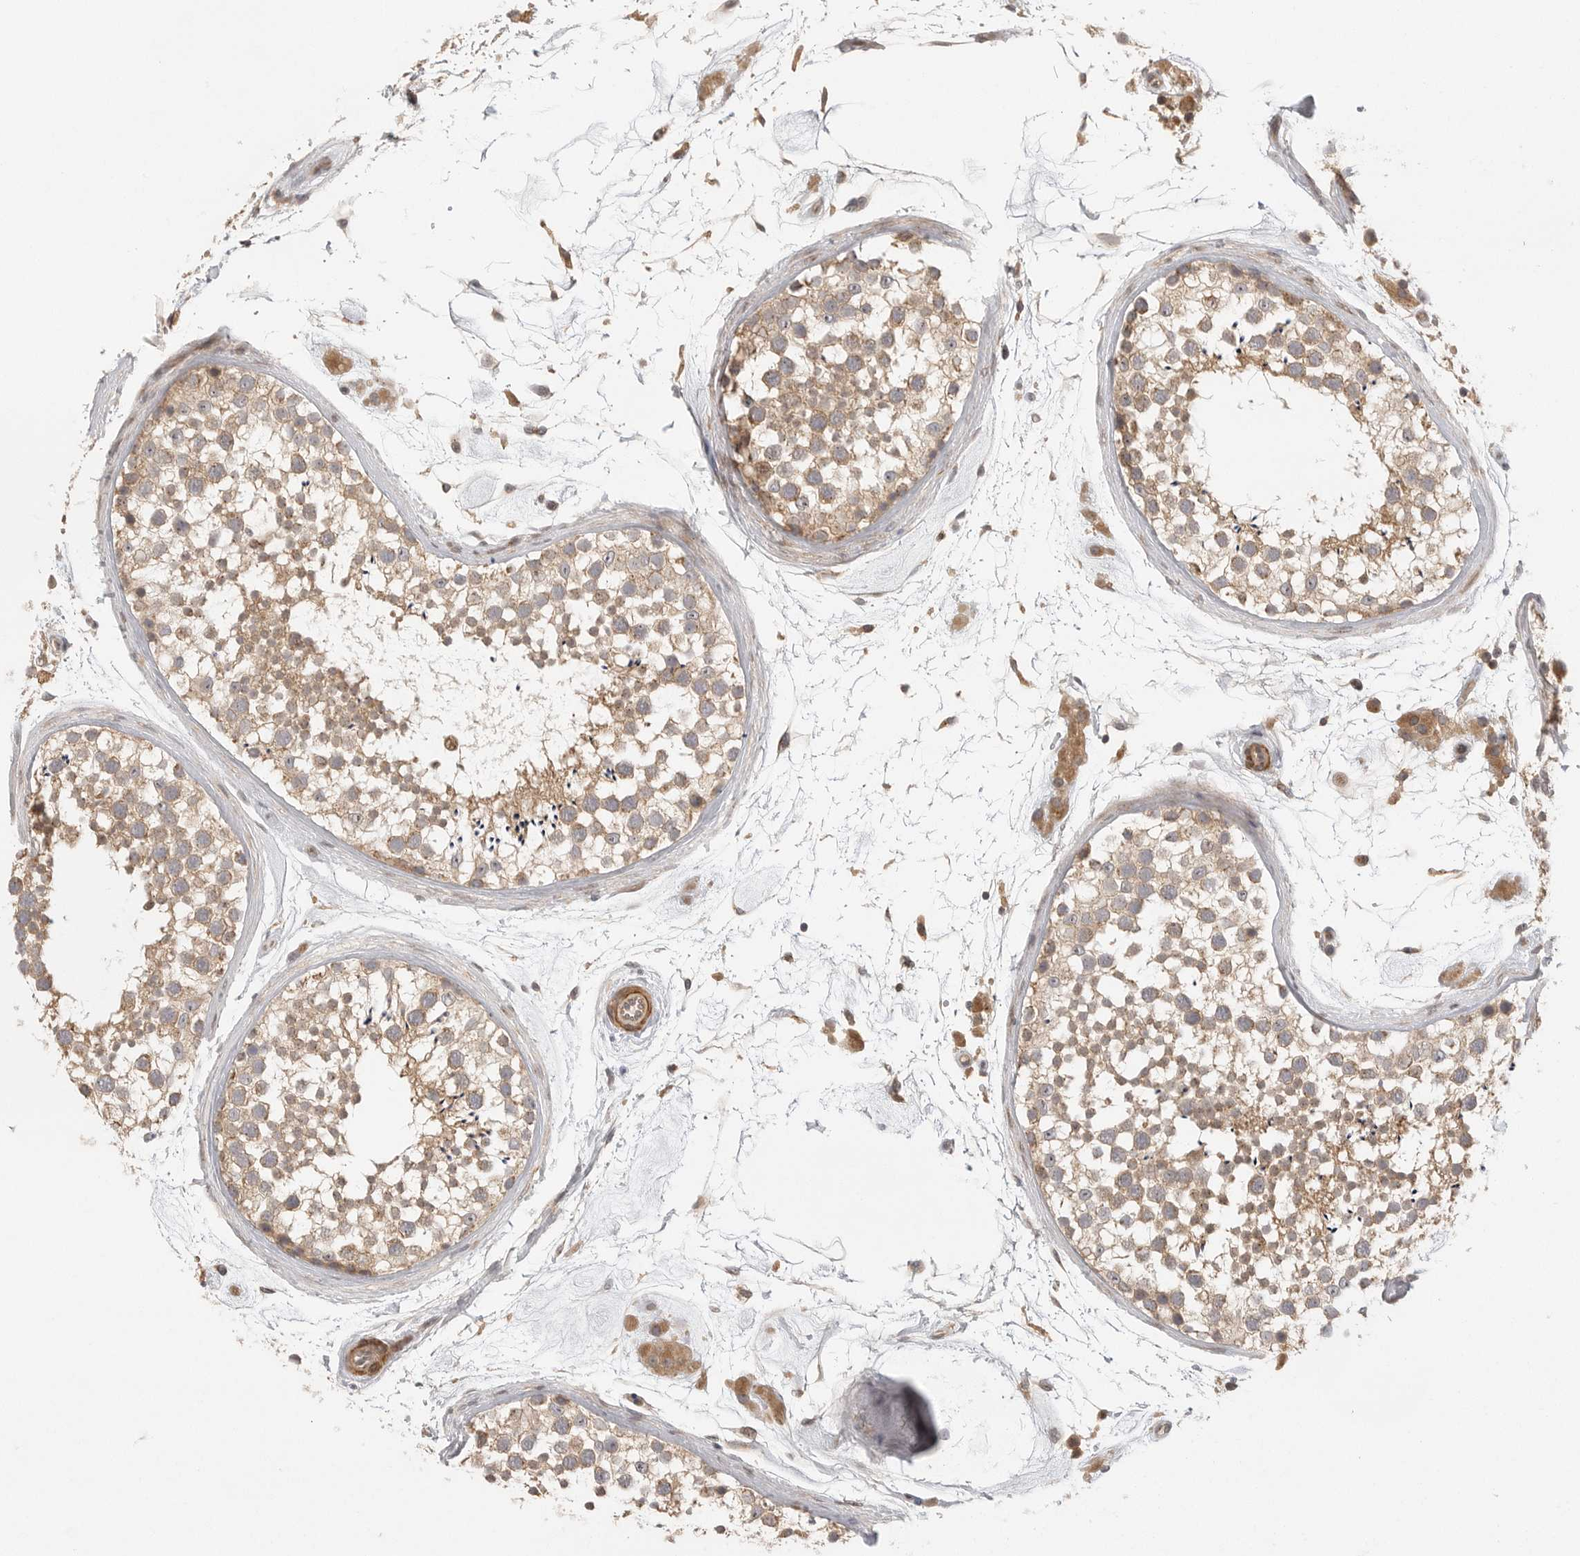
{"staining": {"intensity": "moderate", "quantity": ">75%", "location": "cytoplasmic/membranous"}, "tissue": "testis", "cell_type": "Cells in seminiferous ducts", "image_type": "normal", "snomed": [{"axis": "morphology", "description": "Normal tissue, NOS"}, {"axis": "topography", "description": "Testis"}], "caption": "Moderate cytoplasmic/membranous protein staining is seen in about >75% of cells in seminiferous ducts in testis. (Brightfield microscopy of DAB IHC at high magnification).", "gene": "CCPG1", "patient": {"sex": "male", "age": 46}}